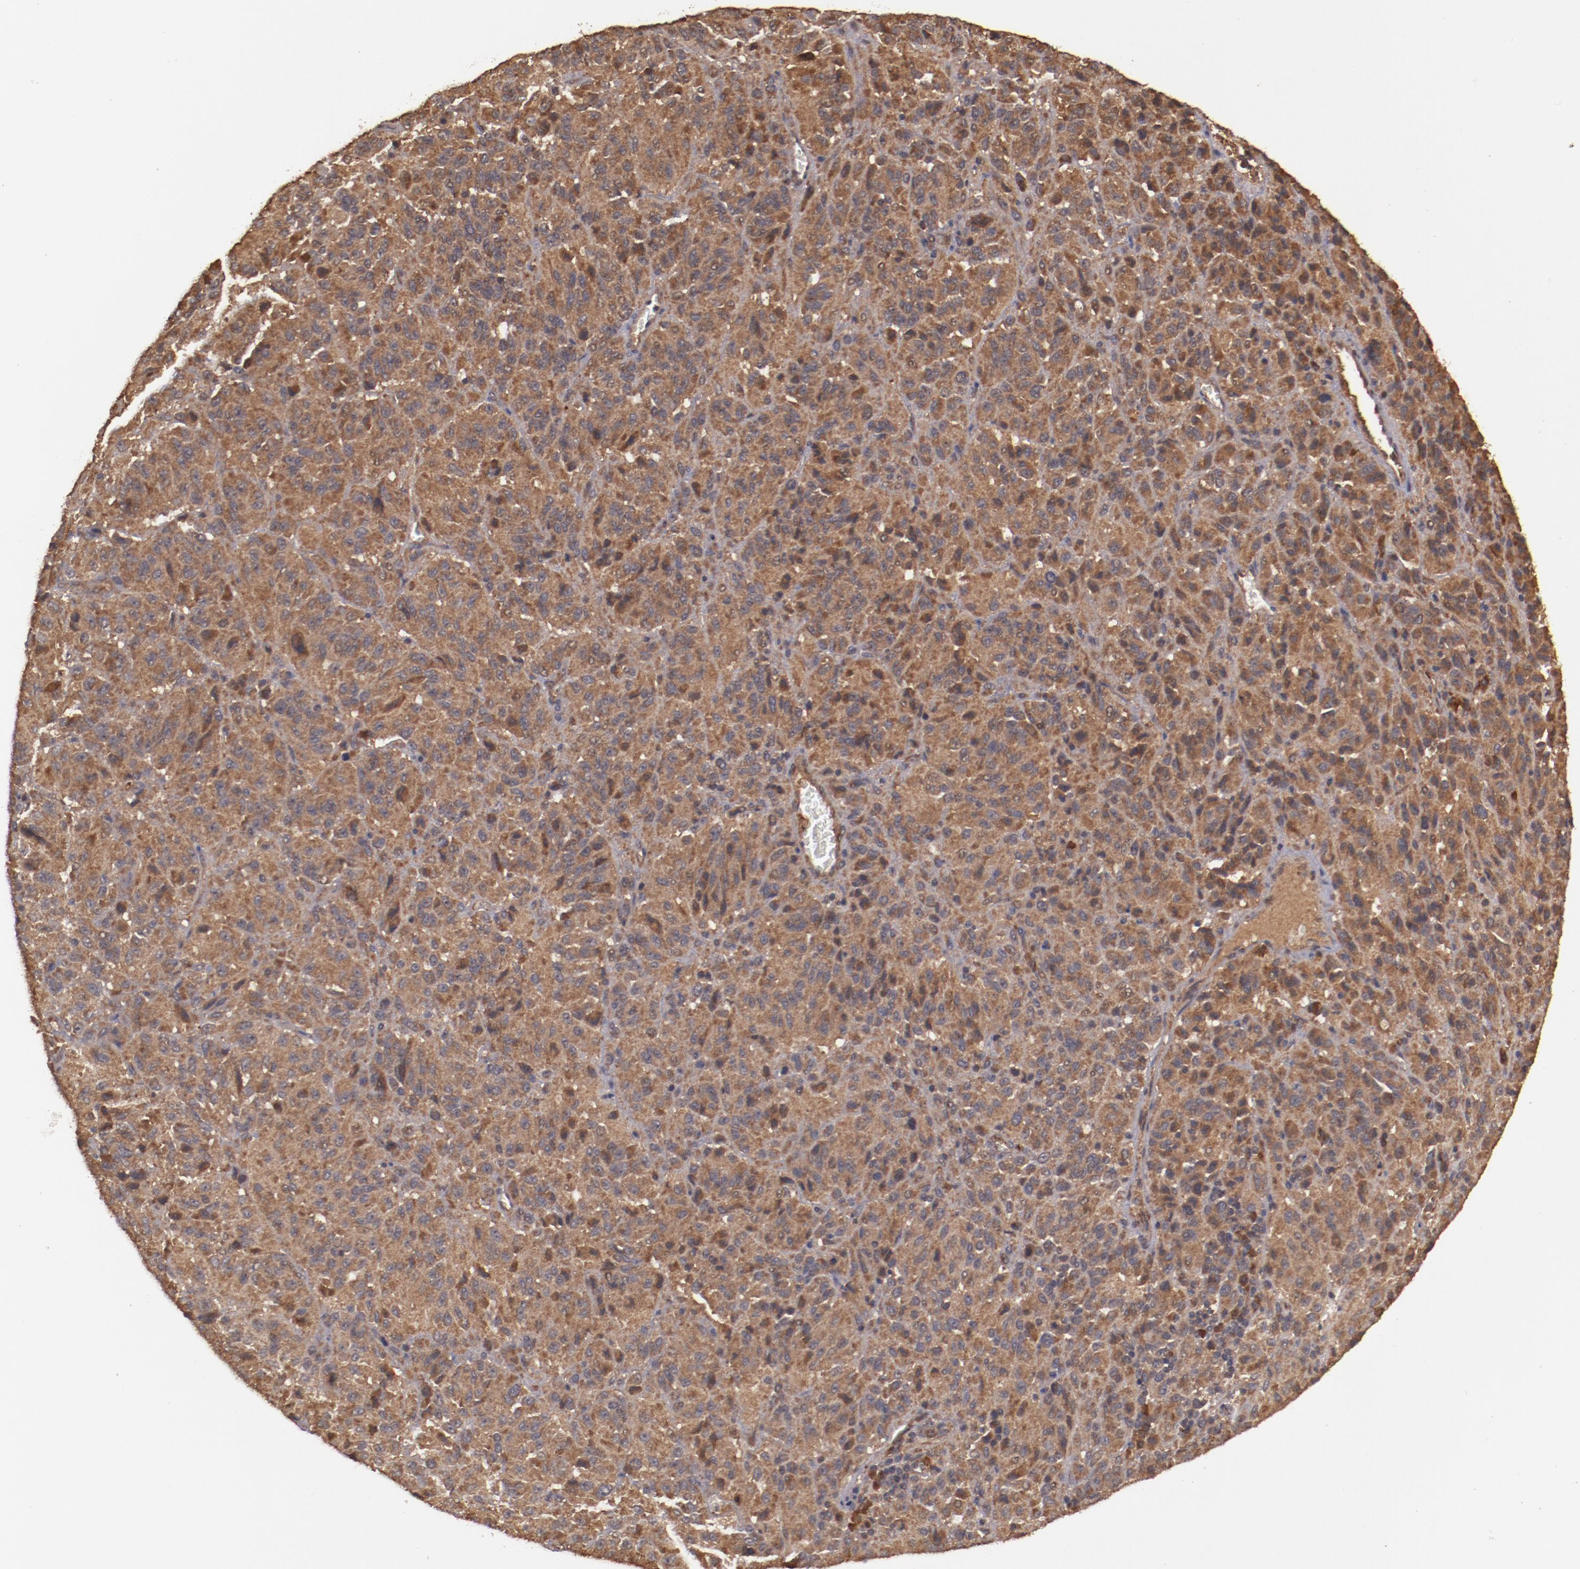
{"staining": {"intensity": "strong", "quantity": ">75%", "location": "cytoplasmic/membranous"}, "tissue": "melanoma", "cell_type": "Tumor cells", "image_type": "cancer", "snomed": [{"axis": "morphology", "description": "Malignant melanoma, Metastatic site"}, {"axis": "topography", "description": "Lung"}], "caption": "The immunohistochemical stain highlights strong cytoplasmic/membranous expression in tumor cells of malignant melanoma (metastatic site) tissue.", "gene": "TXNDC16", "patient": {"sex": "male", "age": 64}}